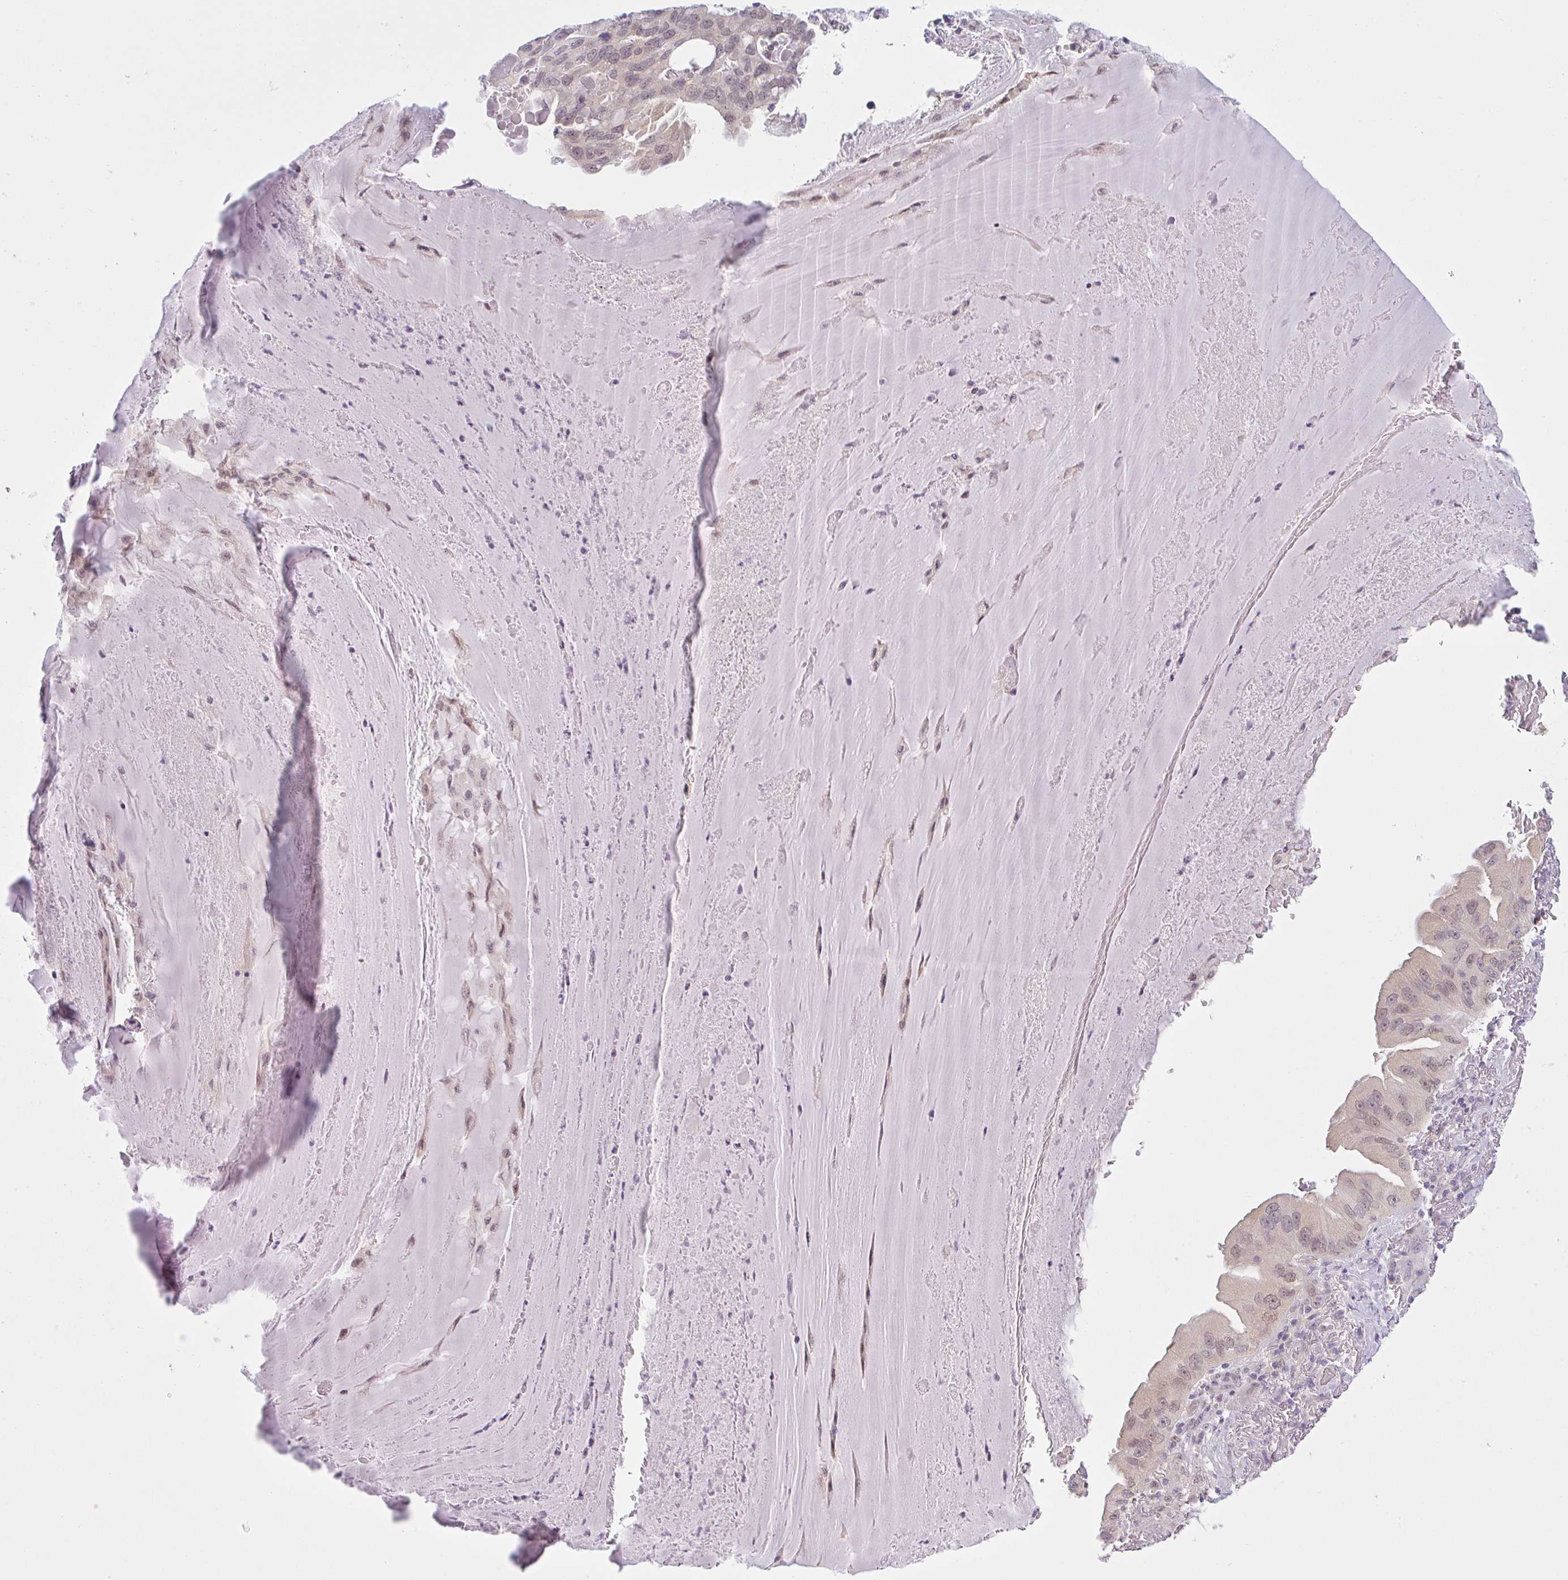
{"staining": {"intensity": "weak", "quantity": "25%-75%", "location": "nuclear"}, "tissue": "lung cancer", "cell_type": "Tumor cells", "image_type": "cancer", "snomed": [{"axis": "morphology", "description": "Adenocarcinoma, NOS"}, {"axis": "topography", "description": "Lung"}], "caption": "Lung cancer (adenocarcinoma) tissue exhibits weak nuclear staining in approximately 25%-75% of tumor cells", "gene": "CSE1L", "patient": {"sex": "female", "age": 69}}